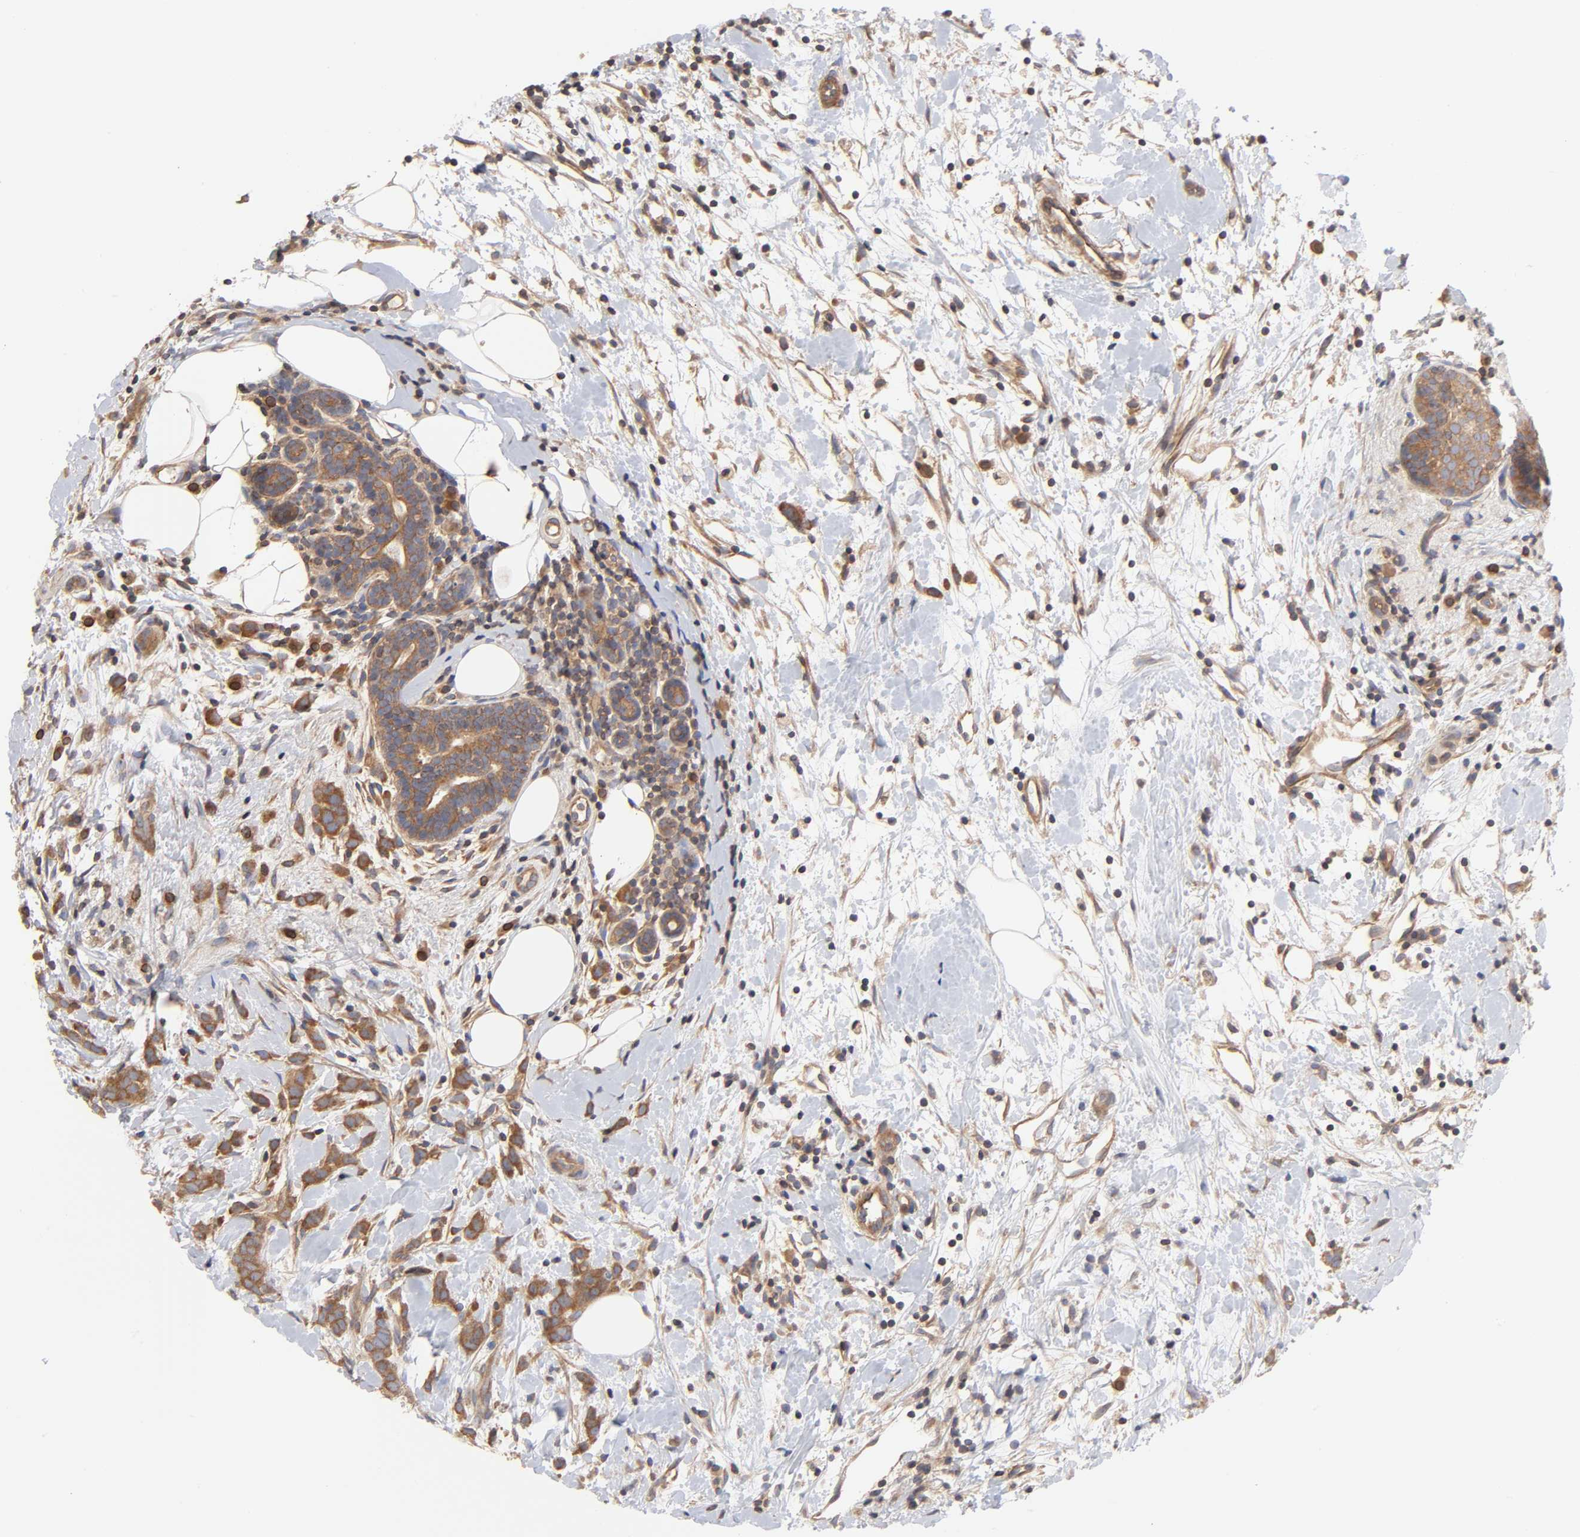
{"staining": {"intensity": "moderate", "quantity": ">75%", "location": "cytoplasmic/membranous"}, "tissue": "breast cancer", "cell_type": "Tumor cells", "image_type": "cancer", "snomed": [{"axis": "morphology", "description": "Lobular carcinoma, in situ"}, {"axis": "morphology", "description": "Lobular carcinoma"}, {"axis": "topography", "description": "Breast"}], "caption": "Immunohistochemical staining of breast lobular carcinoma in situ displays moderate cytoplasmic/membranous protein staining in approximately >75% of tumor cells.", "gene": "STRN3", "patient": {"sex": "female", "age": 41}}